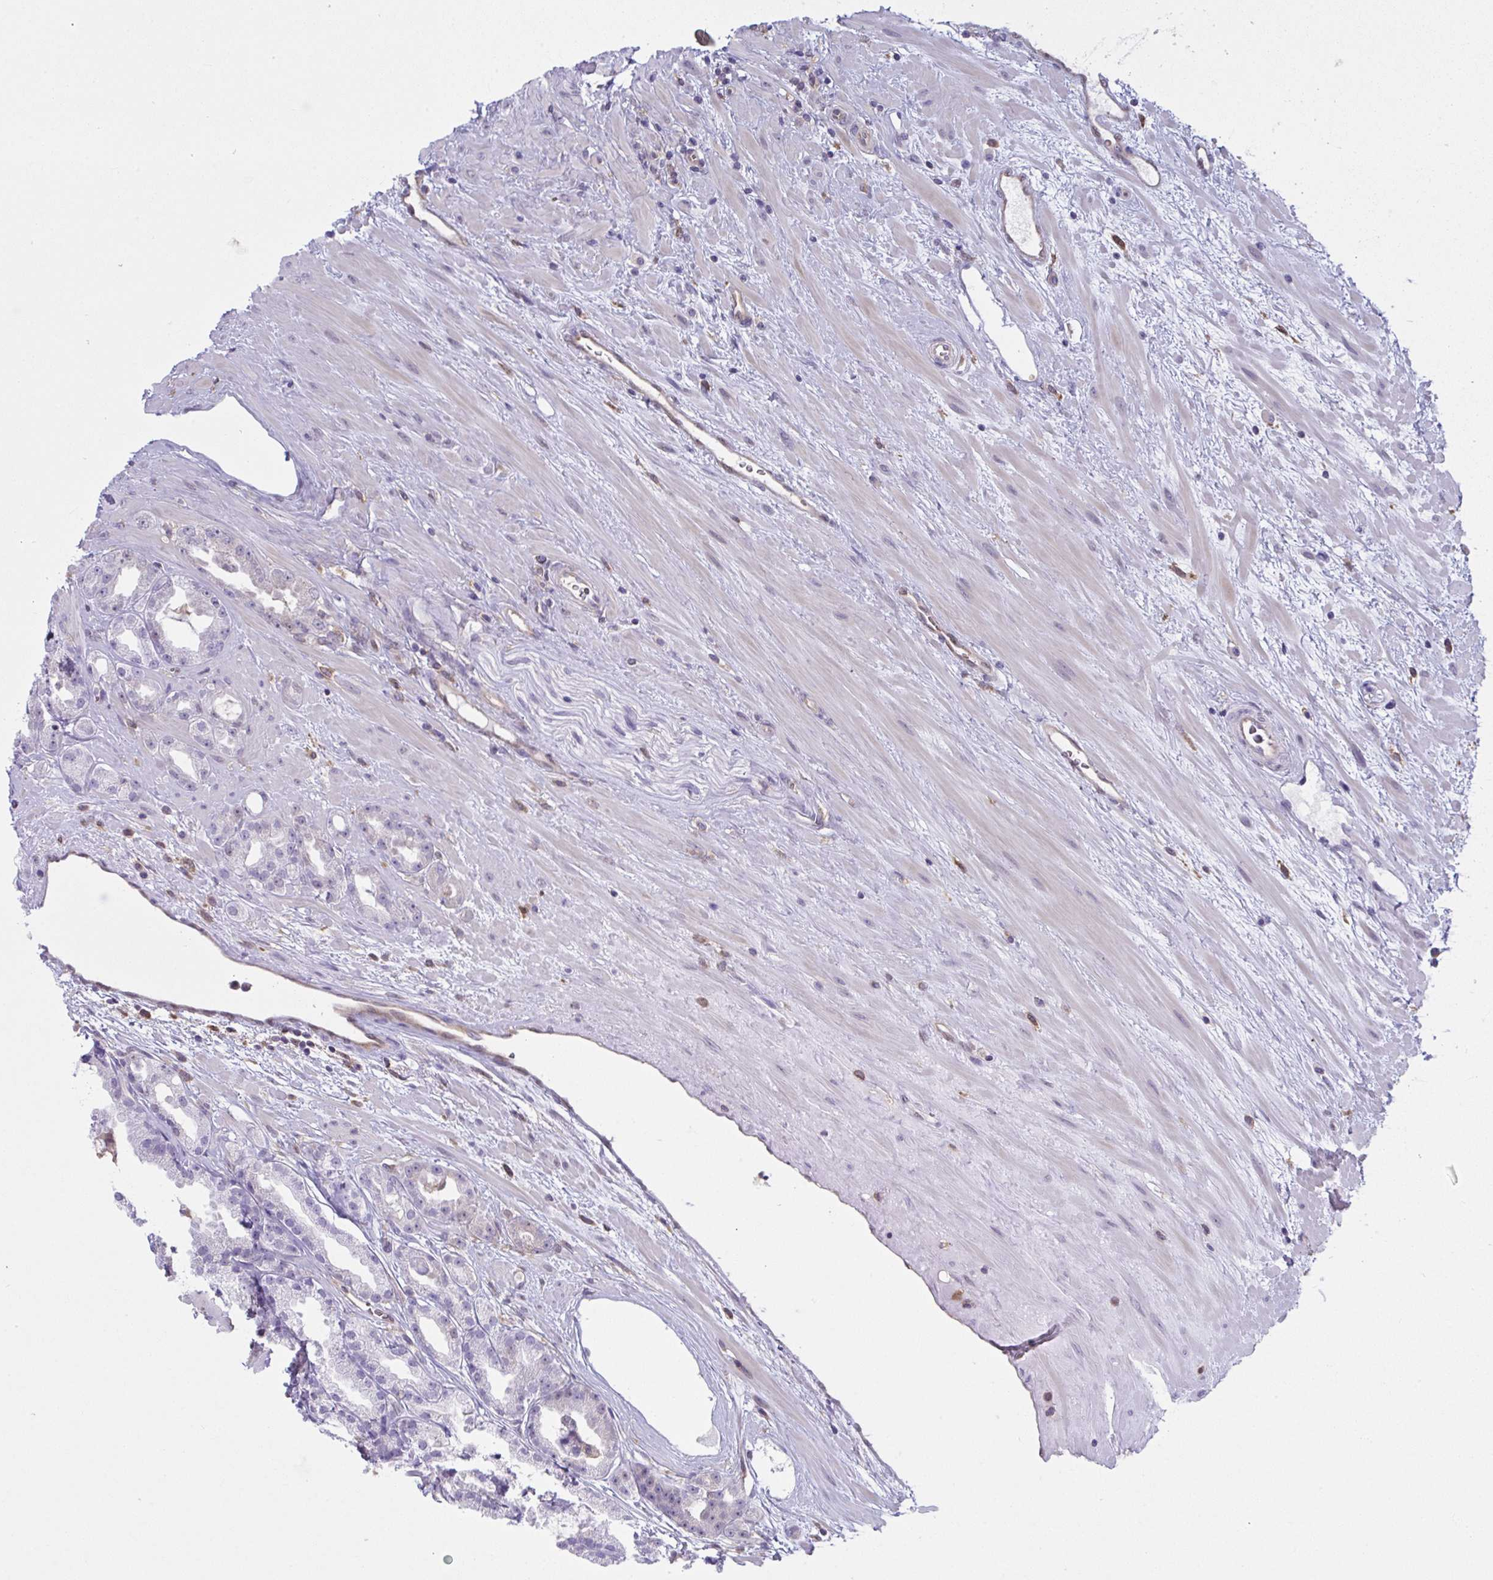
{"staining": {"intensity": "negative", "quantity": "none", "location": "none"}, "tissue": "prostate cancer", "cell_type": "Tumor cells", "image_type": "cancer", "snomed": [{"axis": "morphology", "description": "Adenocarcinoma, Low grade"}, {"axis": "topography", "description": "Prostate"}], "caption": "Prostate low-grade adenocarcinoma stained for a protein using immunohistochemistry demonstrates no staining tumor cells.", "gene": "ALDH16A1", "patient": {"sex": "male", "age": 61}}